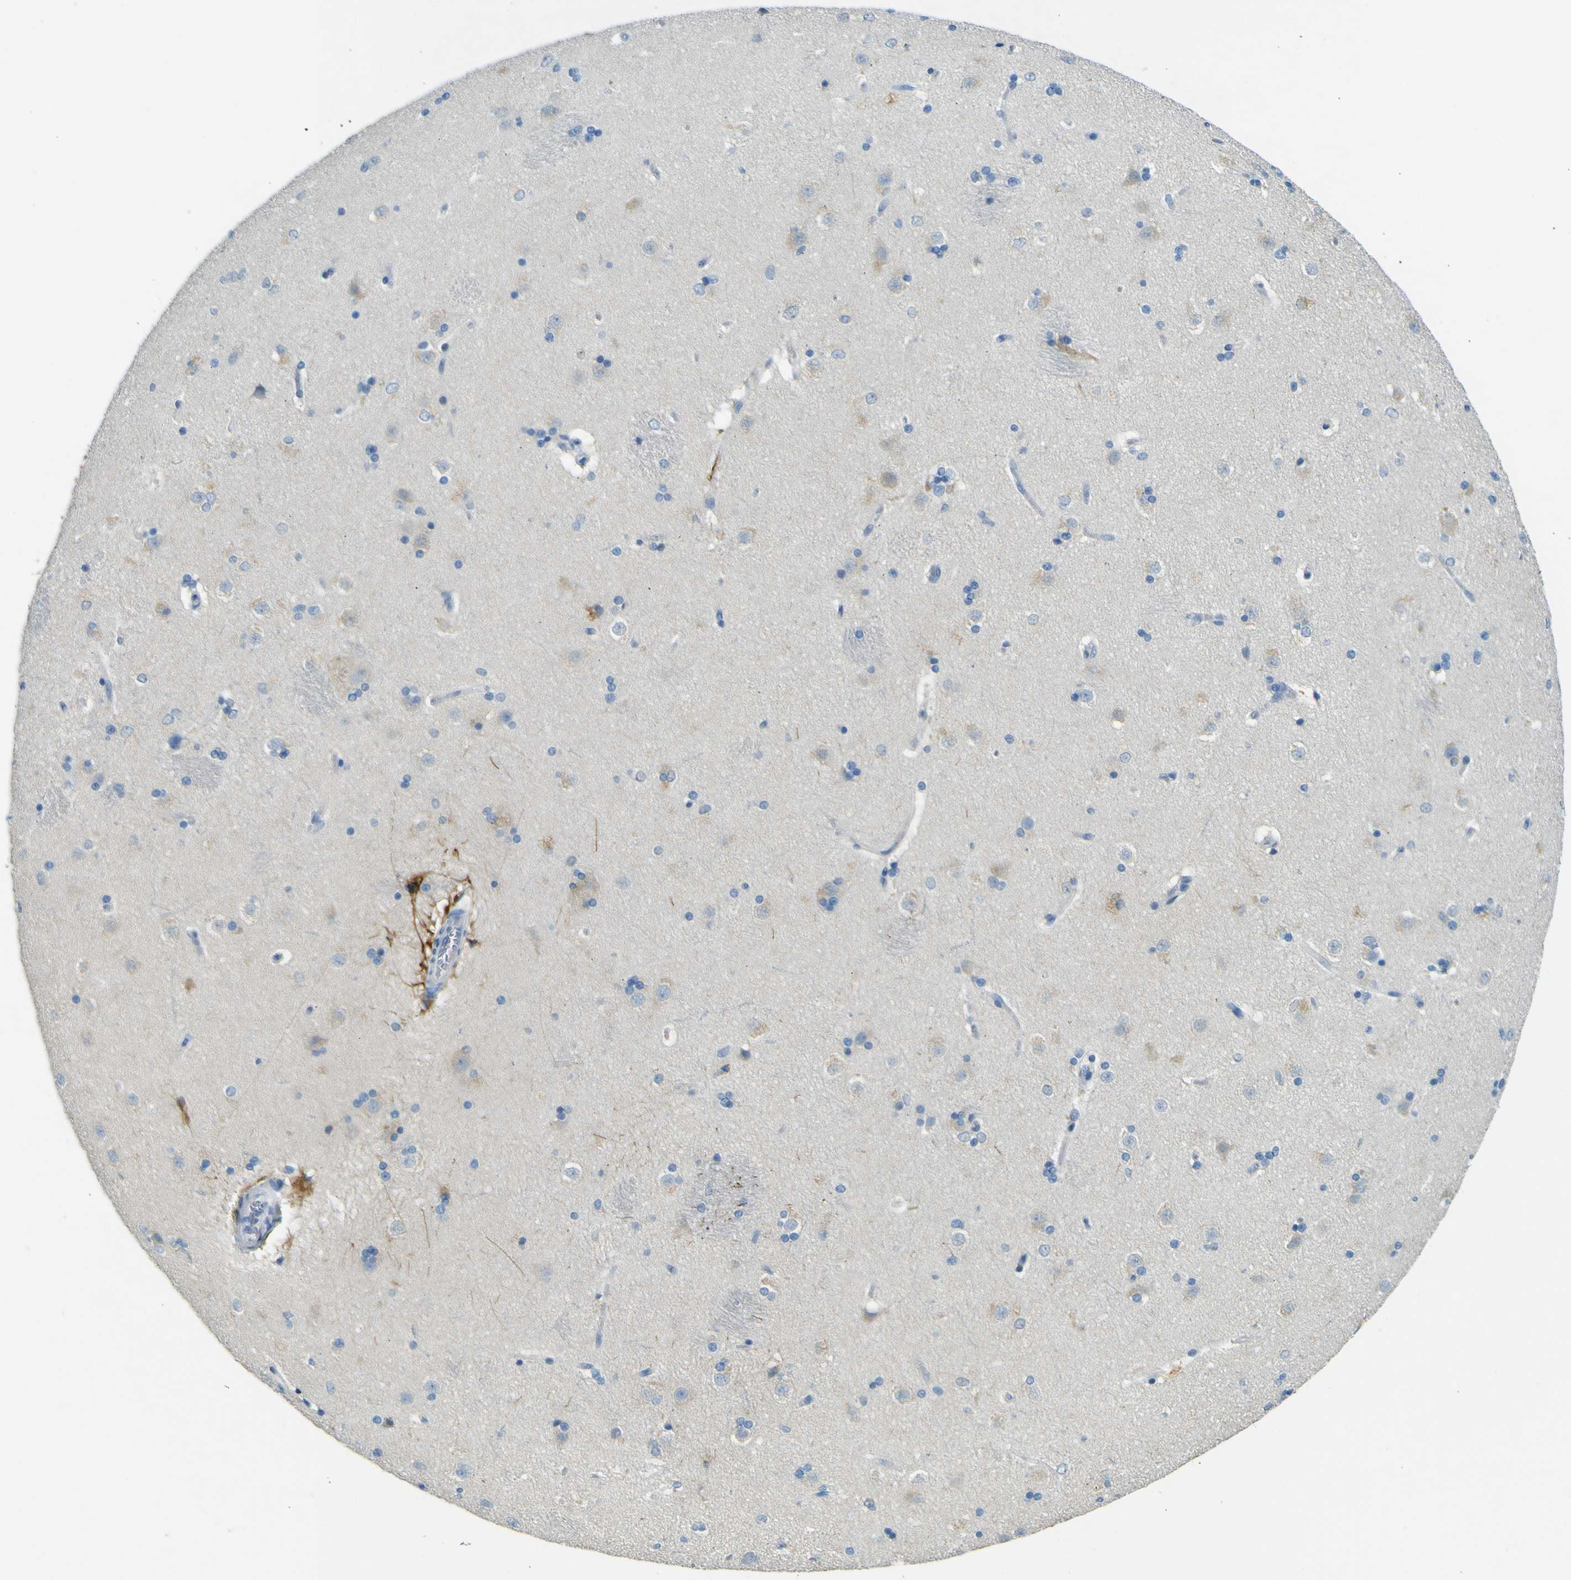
{"staining": {"intensity": "moderate", "quantity": "<25%", "location": "cytoplasmic/membranous"}, "tissue": "caudate", "cell_type": "Glial cells", "image_type": "normal", "snomed": [{"axis": "morphology", "description": "Normal tissue, NOS"}, {"axis": "topography", "description": "Lateral ventricle wall"}], "caption": "An image of caudate stained for a protein shows moderate cytoplasmic/membranous brown staining in glial cells. (IHC, brightfield microscopy, high magnification).", "gene": "SORCS1", "patient": {"sex": "female", "age": 19}}